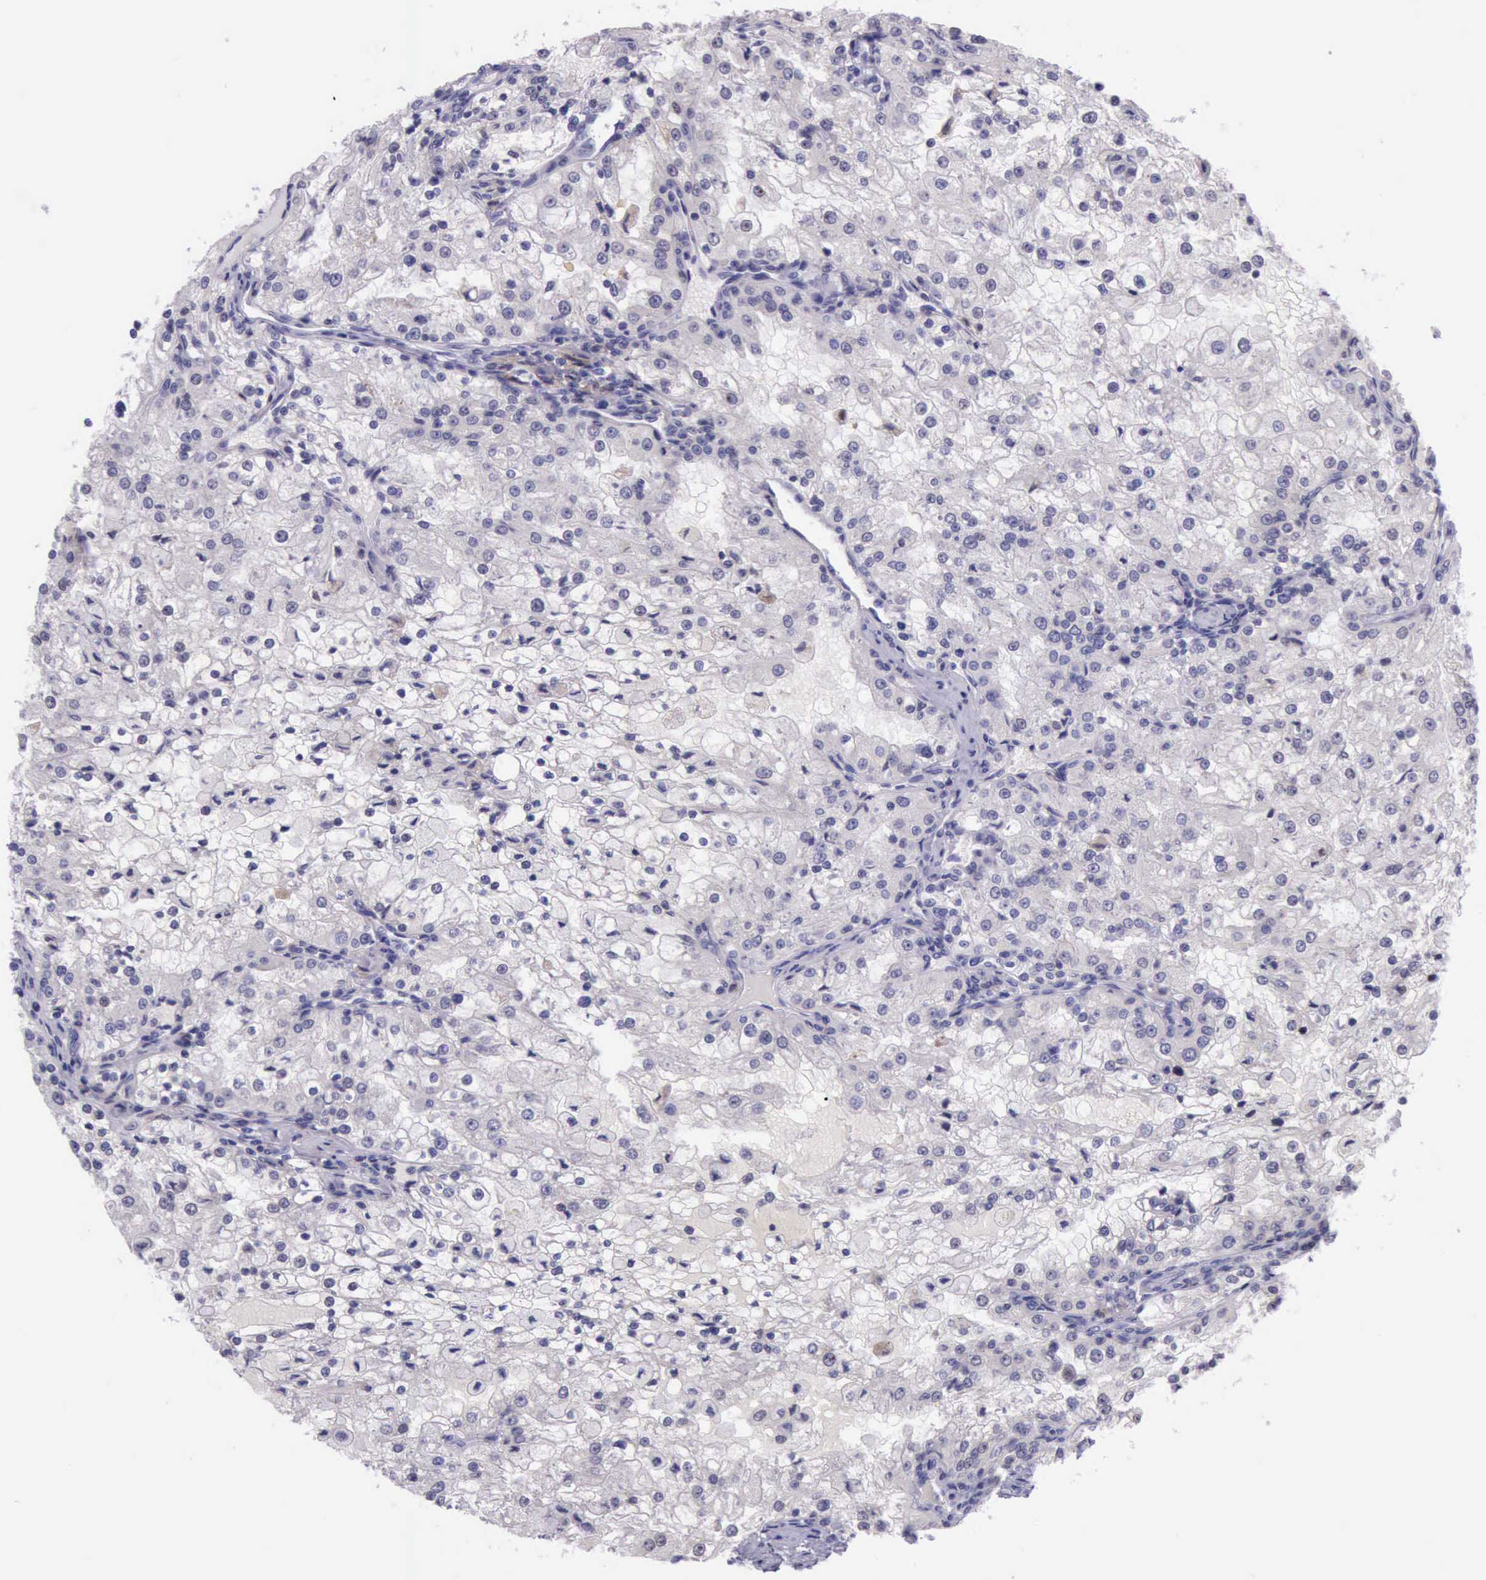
{"staining": {"intensity": "strong", "quantity": "<25%", "location": "nuclear"}, "tissue": "renal cancer", "cell_type": "Tumor cells", "image_type": "cancer", "snomed": [{"axis": "morphology", "description": "Adenocarcinoma, NOS"}, {"axis": "topography", "description": "Kidney"}], "caption": "A brown stain shows strong nuclear positivity of a protein in human renal cancer tumor cells.", "gene": "PARP1", "patient": {"sex": "female", "age": 74}}